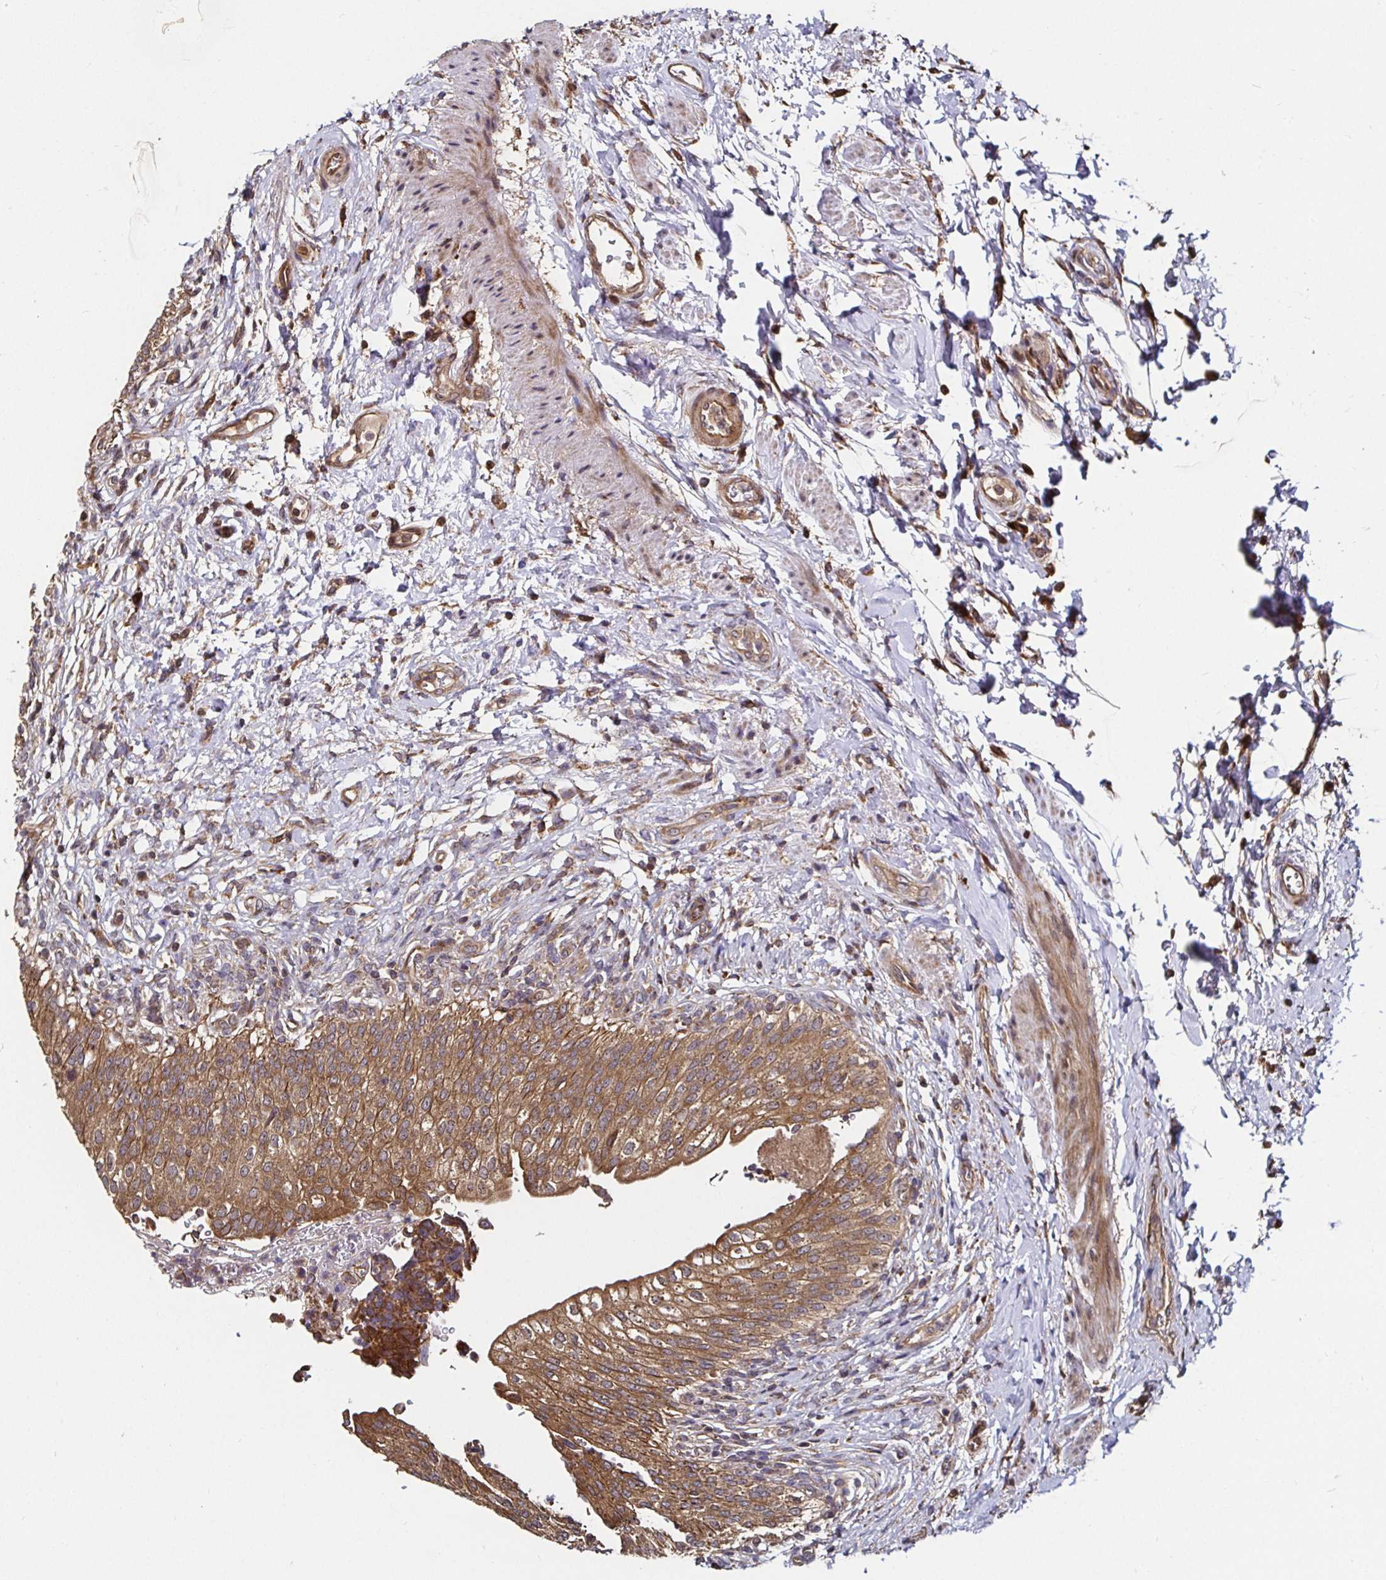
{"staining": {"intensity": "moderate", "quantity": ">75%", "location": "cytoplasmic/membranous"}, "tissue": "urinary bladder", "cell_type": "Urothelial cells", "image_type": "normal", "snomed": [{"axis": "morphology", "description": "Normal tissue, NOS"}, {"axis": "topography", "description": "Urinary bladder"}, {"axis": "topography", "description": "Peripheral nerve tissue"}], "caption": "A high-resolution histopathology image shows immunohistochemistry (IHC) staining of unremarkable urinary bladder, which shows moderate cytoplasmic/membranous positivity in about >75% of urothelial cells.", "gene": "MLST8", "patient": {"sex": "female", "age": 60}}